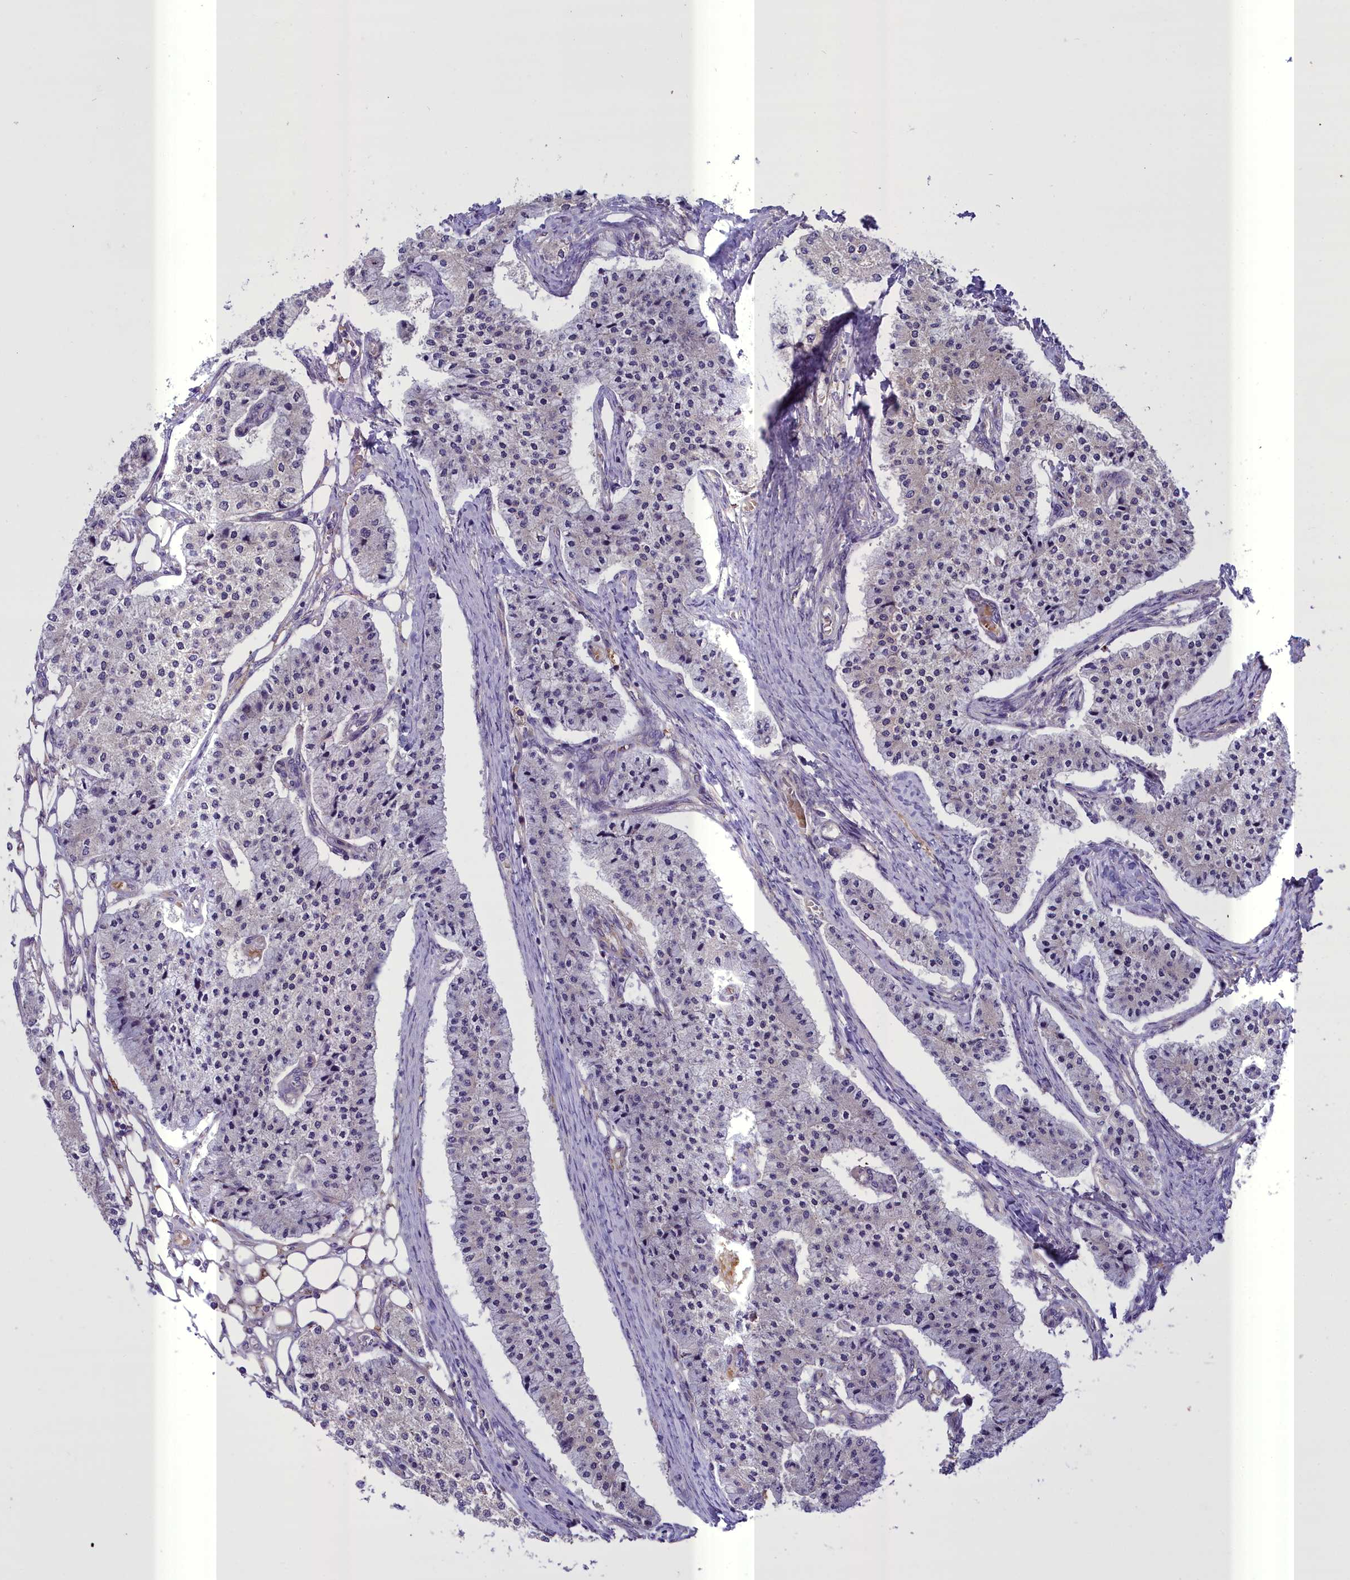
{"staining": {"intensity": "negative", "quantity": "none", "location": "none"}, "tissue": "carcinoid", "cell_type": "Tumor cells", "image_type": "cancer", "snomed": [{"axis": "morphology", "description": "Carcinoid, malignant, NOS"}, {"axis": "topography", "description": "Colon"}], "caption": "The image shows no staining of tumor cells in carcinoid.", "gene": "TBC1D24", "patient": {"sex": "female", "age": 52}}